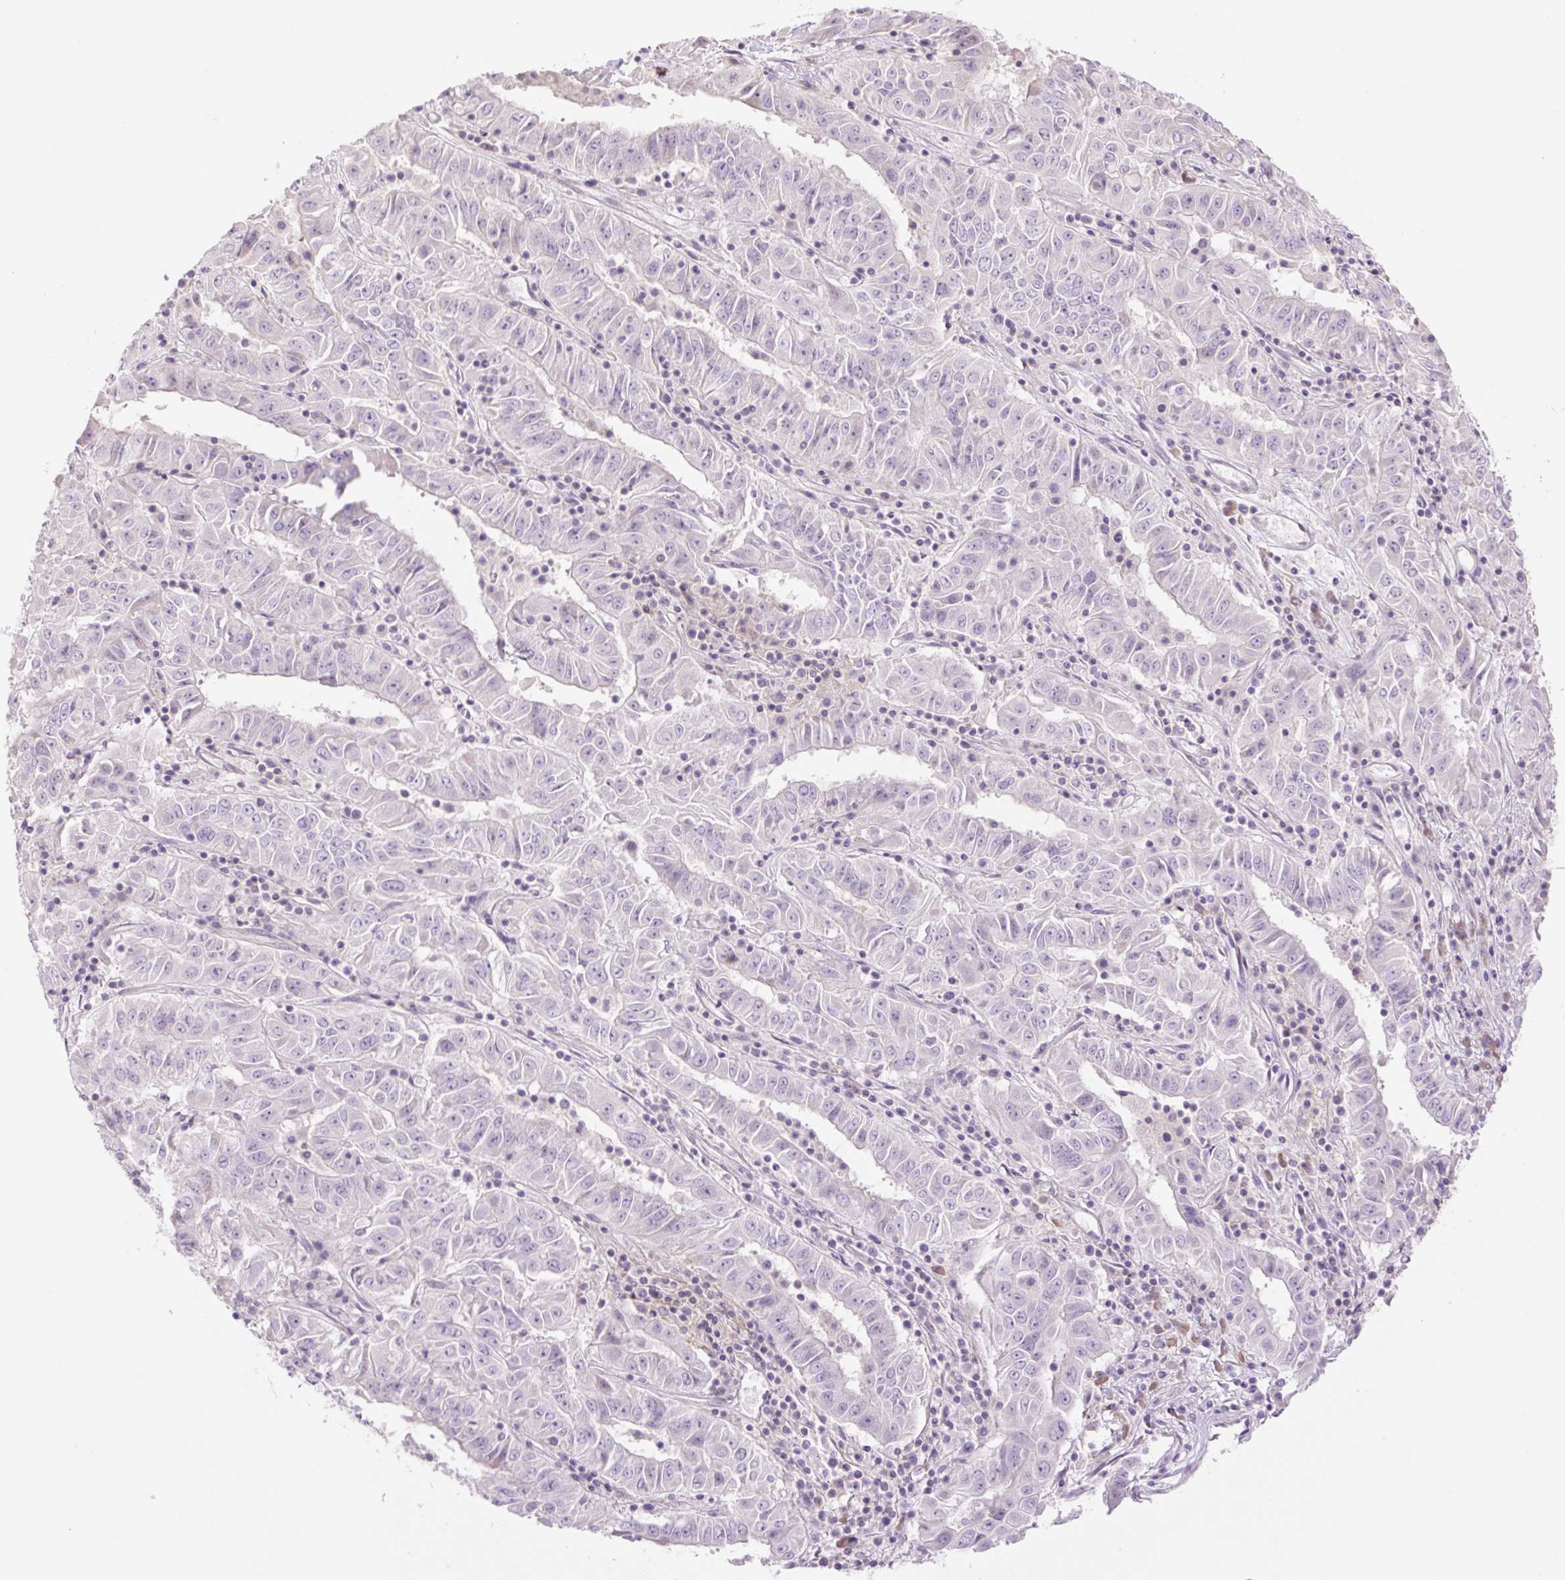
{"staining": {"intensity": "negative", "quantity": "none", "location": "none"}, "tissue": "pancreatic cancer", "cell_type": "Tumor cells", "image_type": "cancer", "snomed": [{"axis": "morphology", "description": "Adenocarcinoma, NOS"}, {"axis": "topography", "description": "Pancreas"}], "caption": "High power microscopy photomicrograph of an immunohistochemistry image of pancreatic cancer (adenocarcinoma), revealing no significant staining in tumor cells.", "gene": "GRID2", "patient": {"sex": "male", "age": 63}}